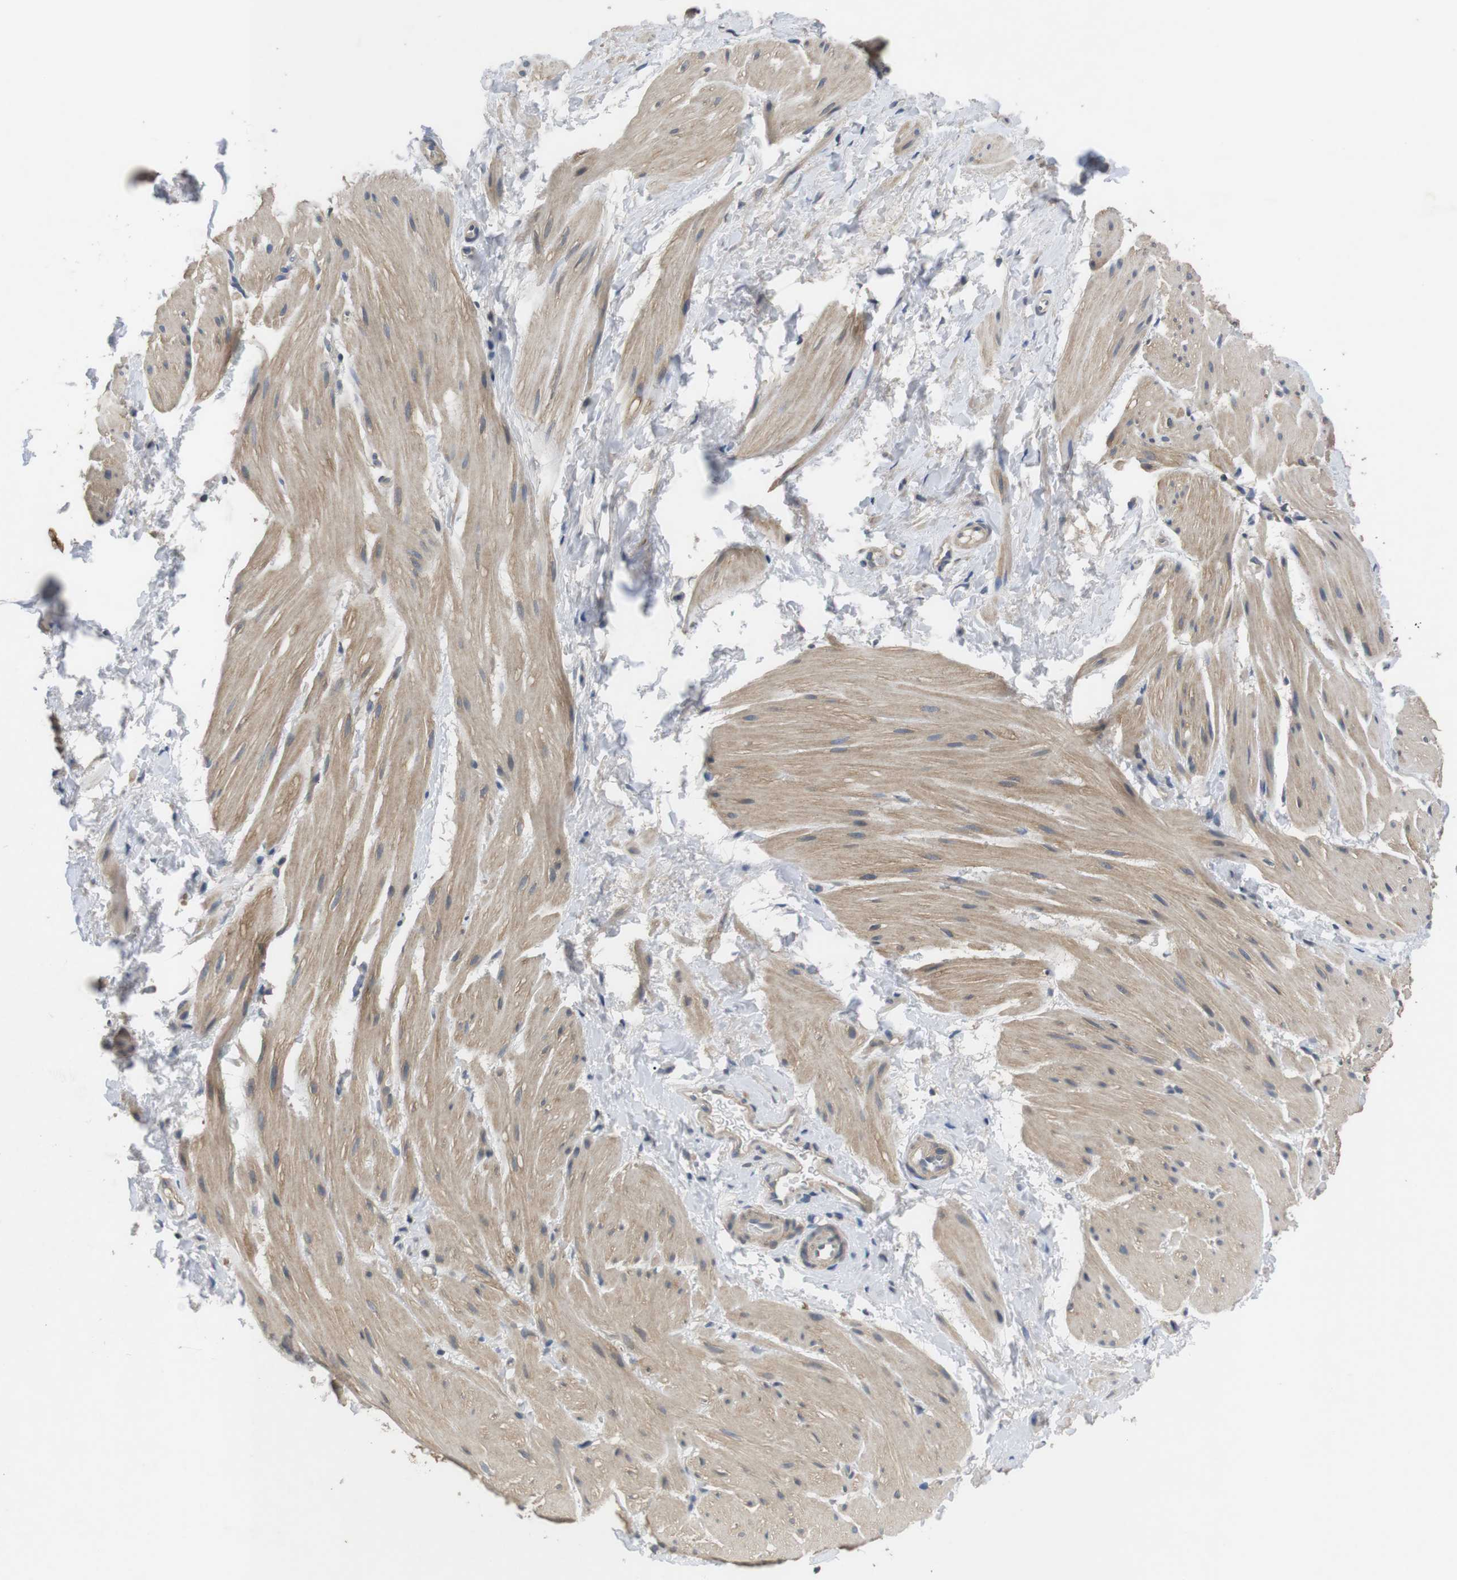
{"staining": {"intensity": "weak", "quantity": "25%-75%", "location": "cytoplasmic/membranous"}, "tissue": "smooth muscle", "cell_type": "Smooth muscle cells", "image_type": "normal", "snomed": [{"axis": "morphology", "description": "Normal tissue, NOS"}, {"axis": "topography", "description": "Smooth muscle"}], "caption": "Protein analysis of normal smooth muscle shows weak cytoplasmic/membranous staining in about 25%-75% of smooth muscle cells.", "gene": "ADGRL3", "patient": {"sex": "male", "age": 16}}